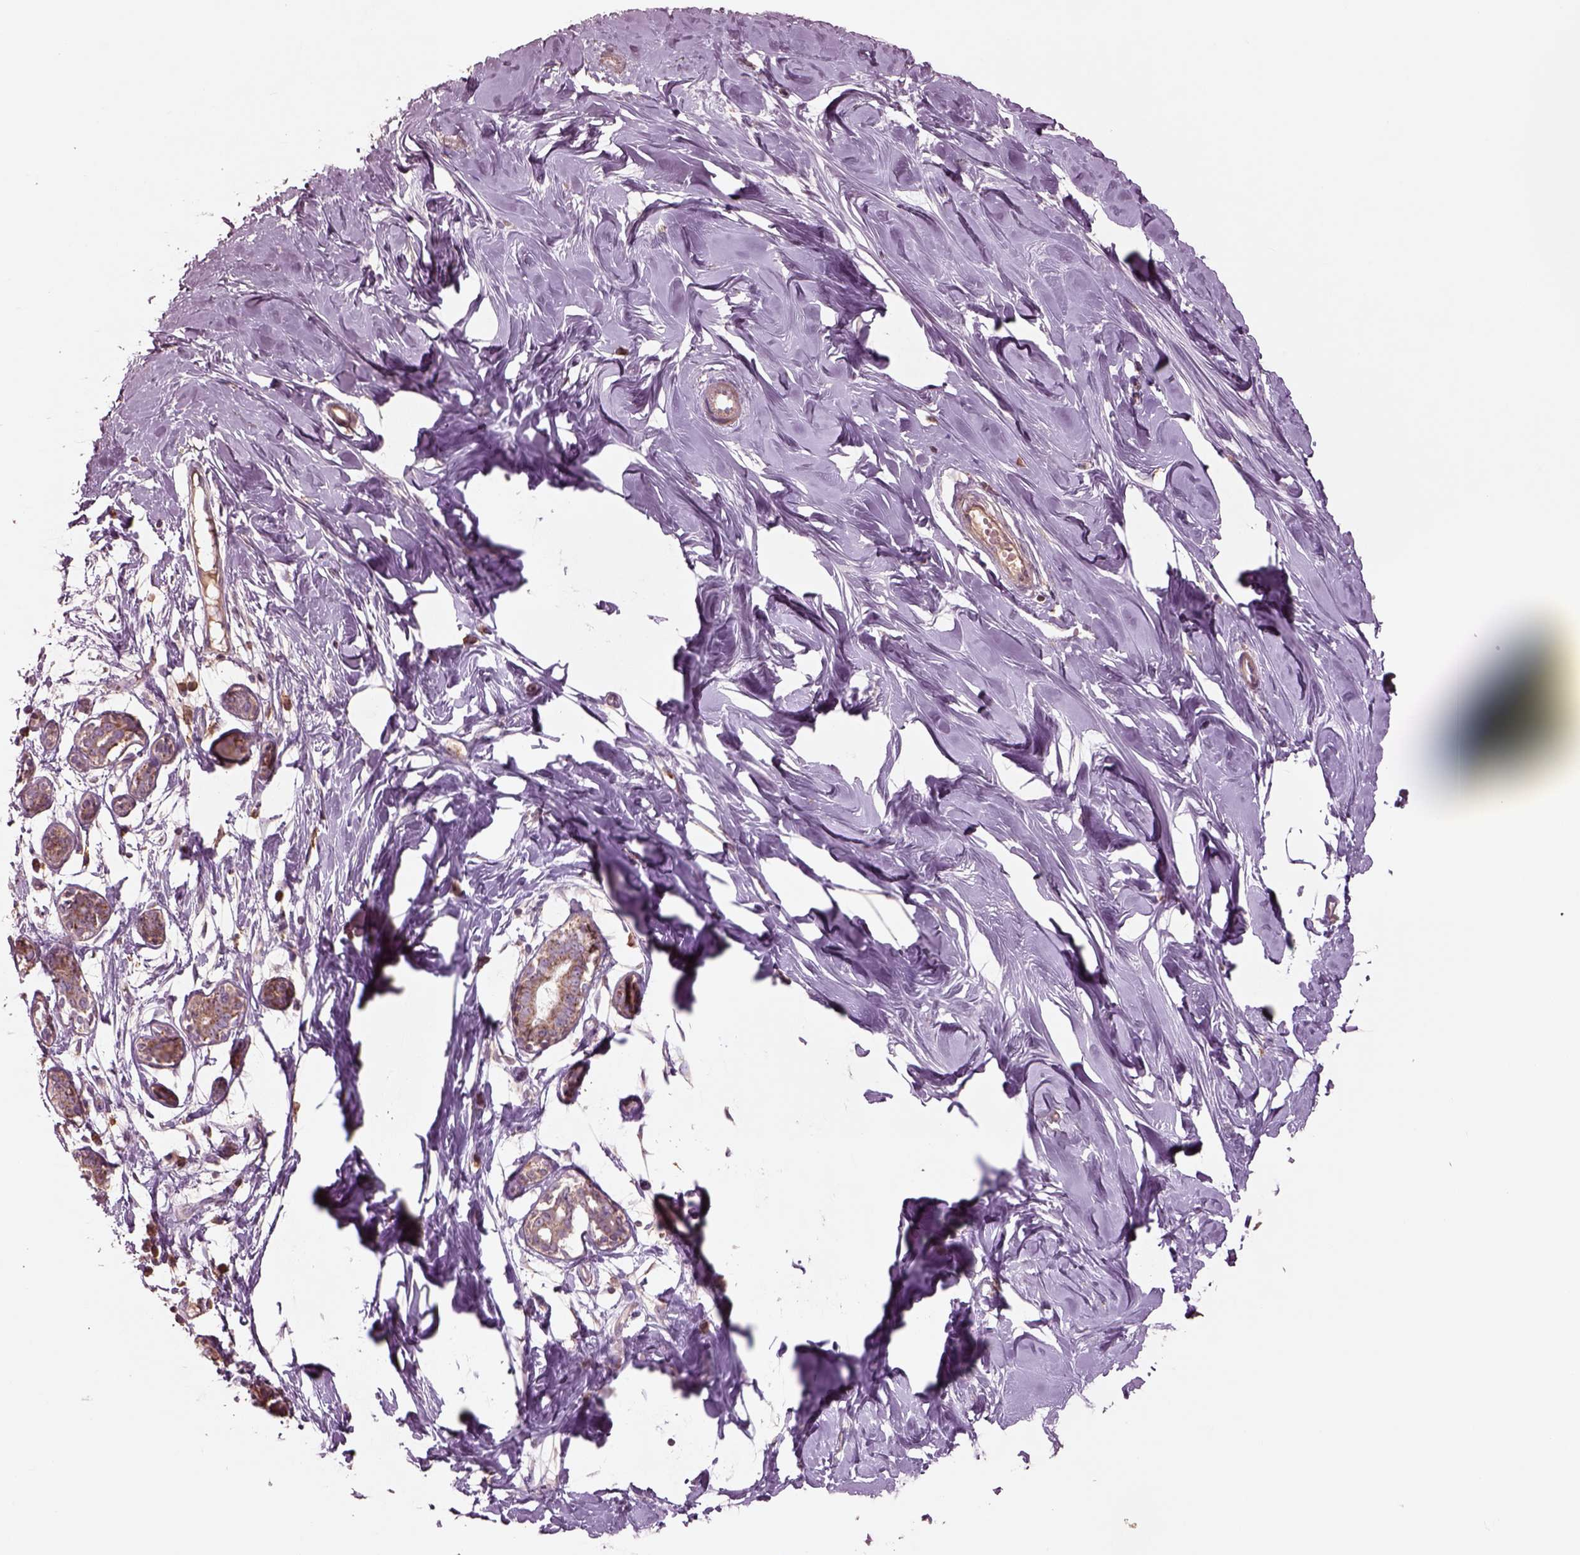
{"staining": {"intensity": "negative", "quantity": "none", "location": "none"}, "tissue": "breast", "cell_type": "Adipocytes", "image_type": "normal", "snomed": [{"axis": "morphology", "description": "Normal tissue, NOS"}, {"axis": "topography", "description": "Breast"}], "caption": "Histopathology image shows no significant protein positivity in adipocytes of normal breast. (Immunohistochemistry, brightfield microscopy, high magnification).", "gene": "SLC25A31", "patient": {"sex": "female", "age": 27}}